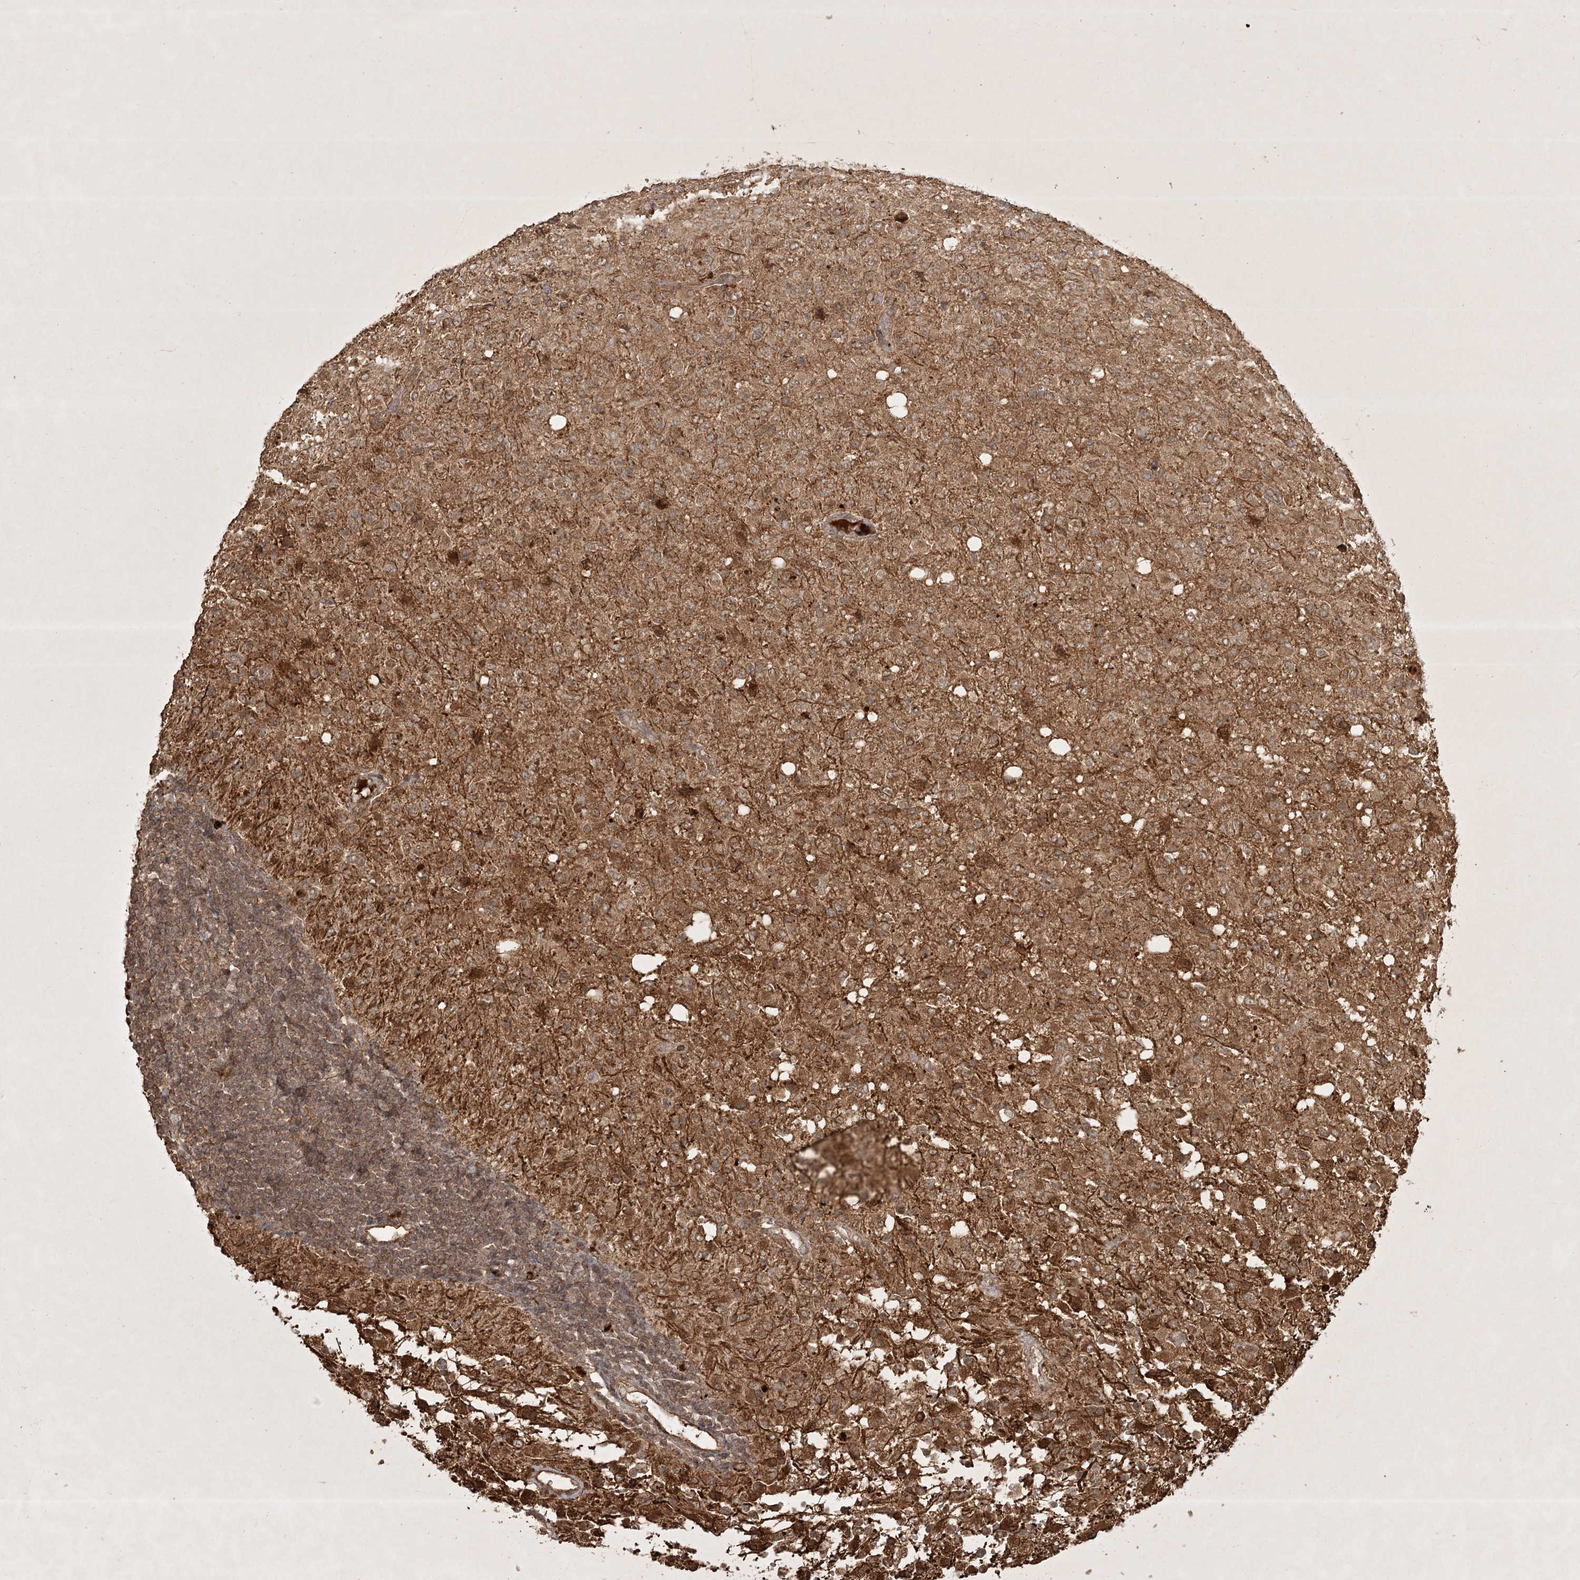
{"staining": {"intensity": "moderate", "quantity": ">75%", "location": "cytoplasmic/membranous"}, "tissue": "glioma", "cell_type": "Tumor cells", "image_type": "cancer", "snomed": [{"axis": "morphology", "description": "Glioma, malignant, High grade"}, {"axis": "topography", "description": "Brain"}], "caption": "Malignant high-grade glioma was stained to show a protein in brown. There is medium levels of moderate cytoplasmic/membranous expression in about >75% of tumor cells.", "gene": "ARL13A", "patient": {"sex": "female", "age": 57}}